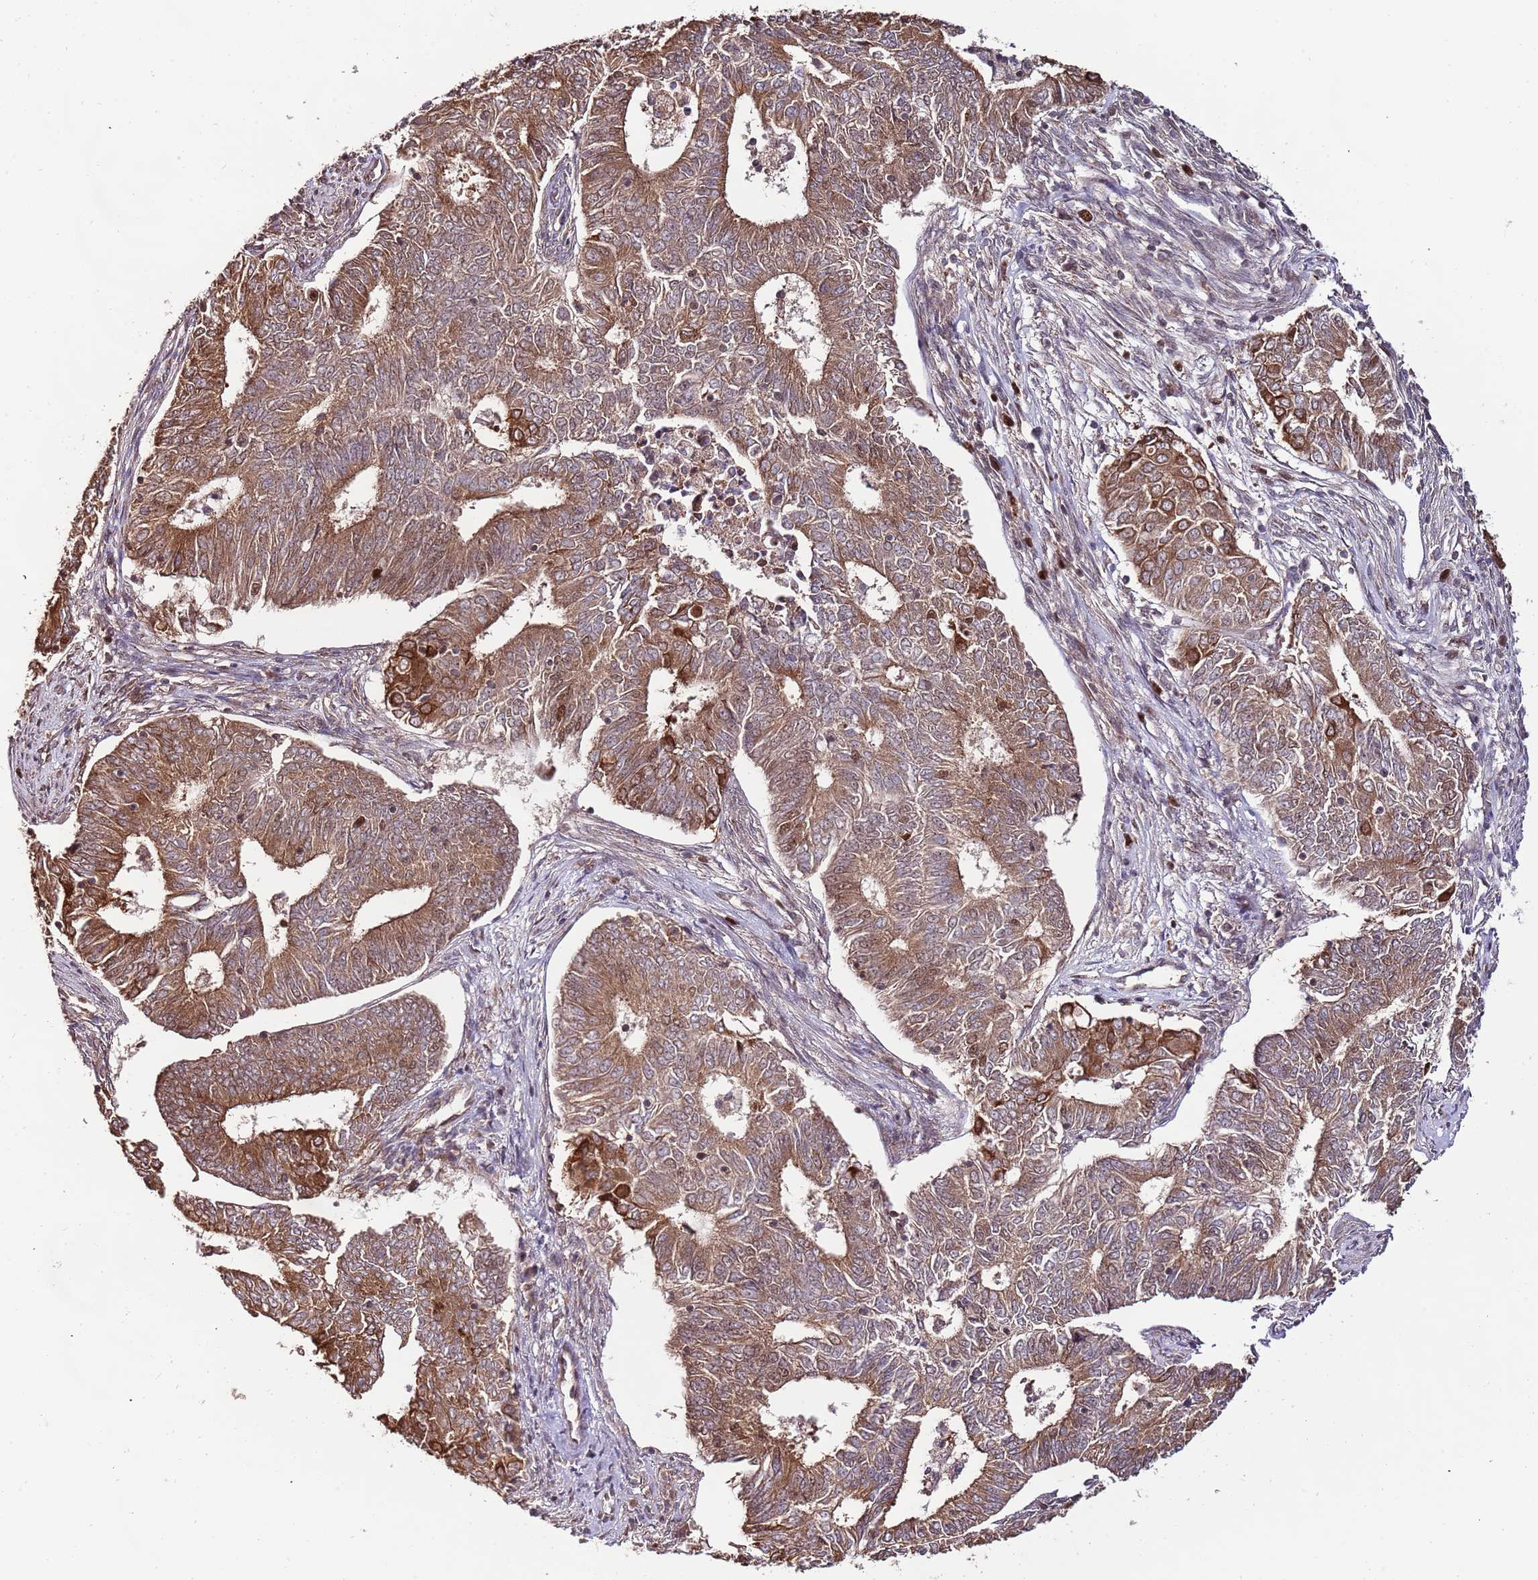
{"staining": {"intensity": "strong", "quantity": ">75%", "location": "cytoplasmic/membranous,nuclear"}, "tissue": "endometrial cancer", "cell_type": "Tumor cells", "image_type": "cancer", "snomed": [{"axis": "morphology", "description": "Adenocarcinoma, NOS"}, {"axis": "topography", "description": "Endometrium"}], "caption": "Immunohistochemistry (IHC) (DAB (3,3'-diaminobenzidine)) staining of endometrial cancer (adenocarcinoma) reveals strong cytoplasmic/membranous and nuclear protein staining in about >75% of tumor cells.", "gene": "RIF1", "patient": {"sex": "female", "age": 62}}